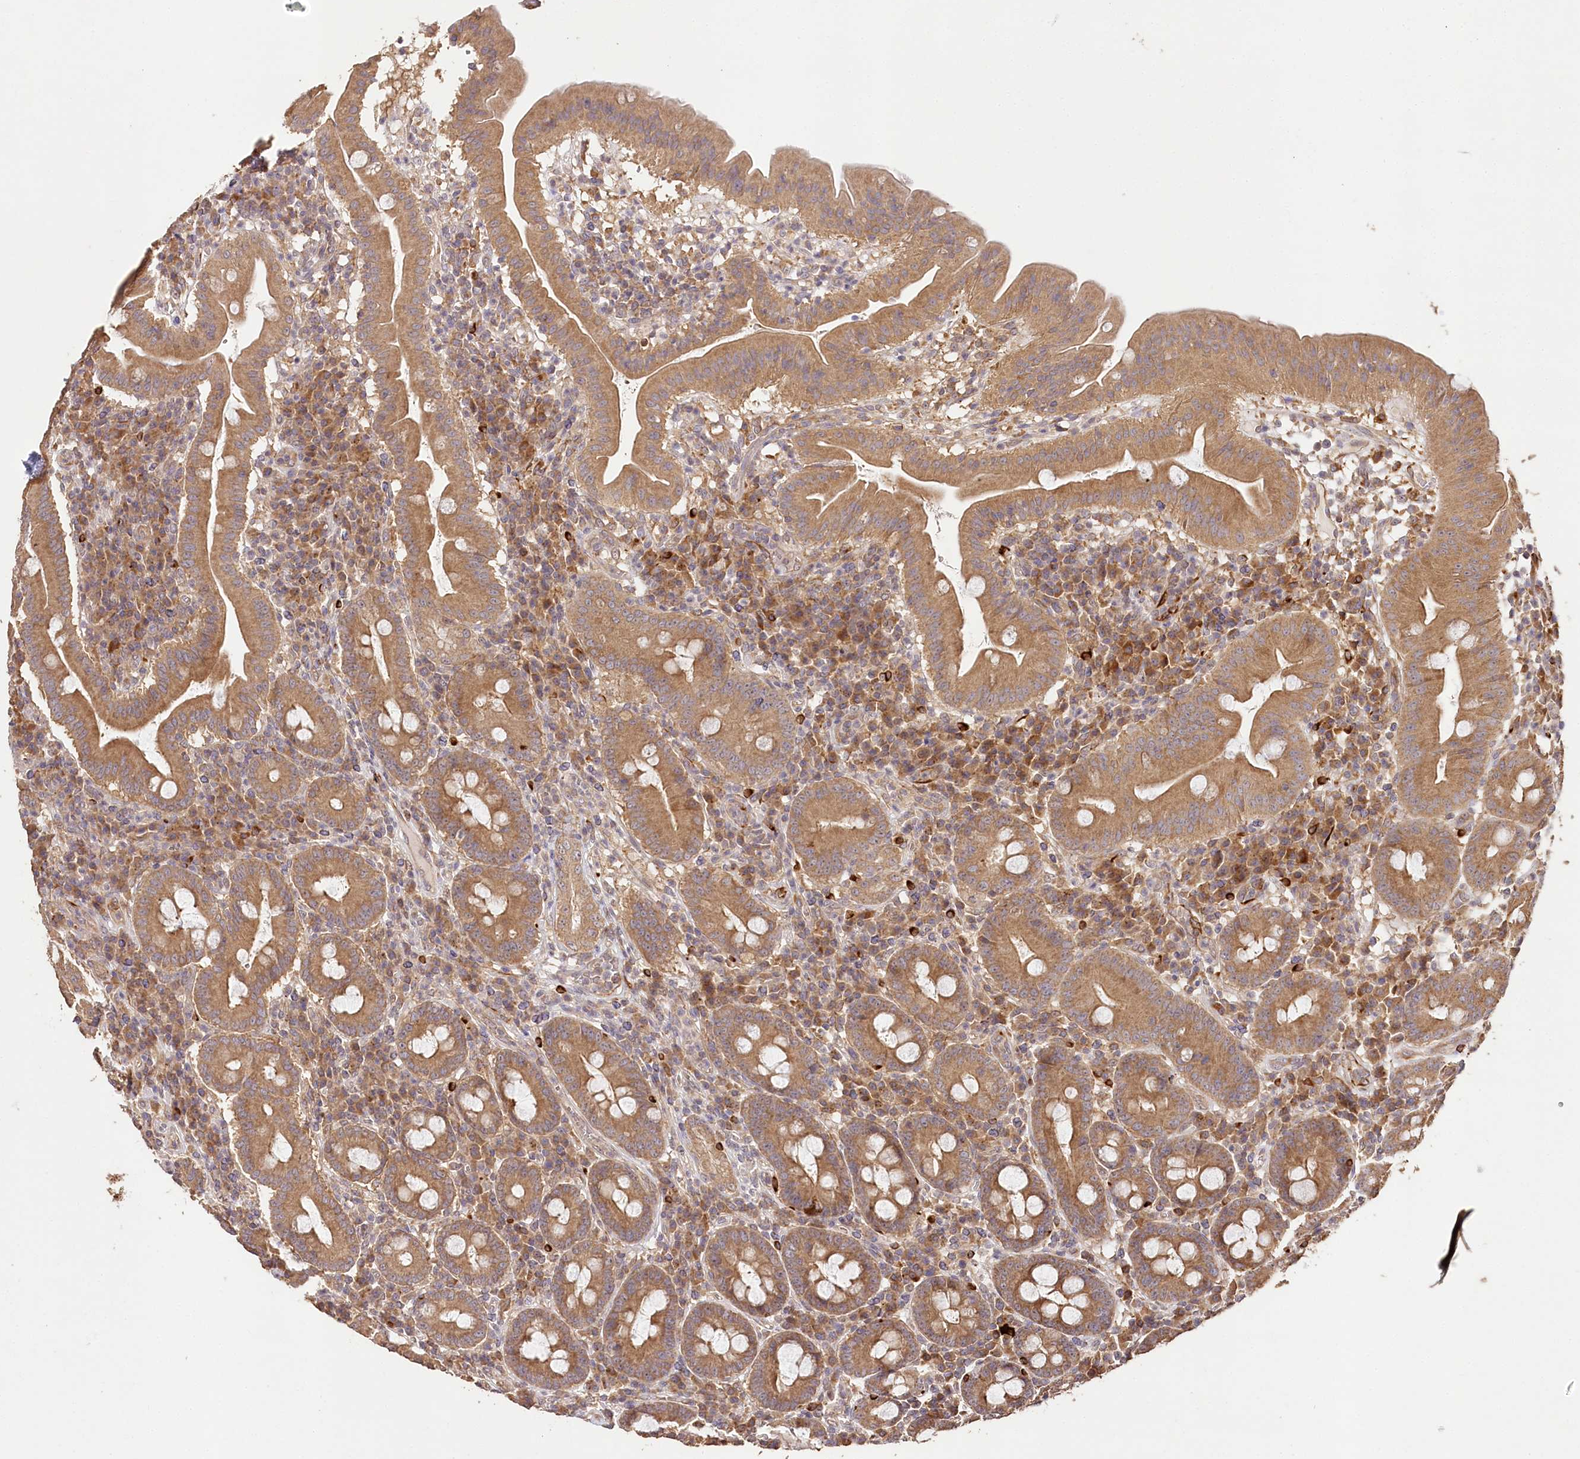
{"staining": {"intensity": "moderate", "quantity": ">75%", "location": "cytoplasmic/membranous"}, "tissue": "duodenum", "cell_type": "Glandular cells", "image_type": "normal", "snomed": [{"axis": "morphology", "description": "Normal tissue, NOS"}, {"axis": "topography", "description": "Duodenum"}], "caption": "Moderate cytoplasmic/membranous staining is identified in approximately >75% of glandular cells in unremarkable duodenum. (DAB (3,3'-diaminobenzidine) IHC with brightfield microscopy, high magnification).", "gene": "DMXL1", "patient": {"sex": "male", "age": 50}}